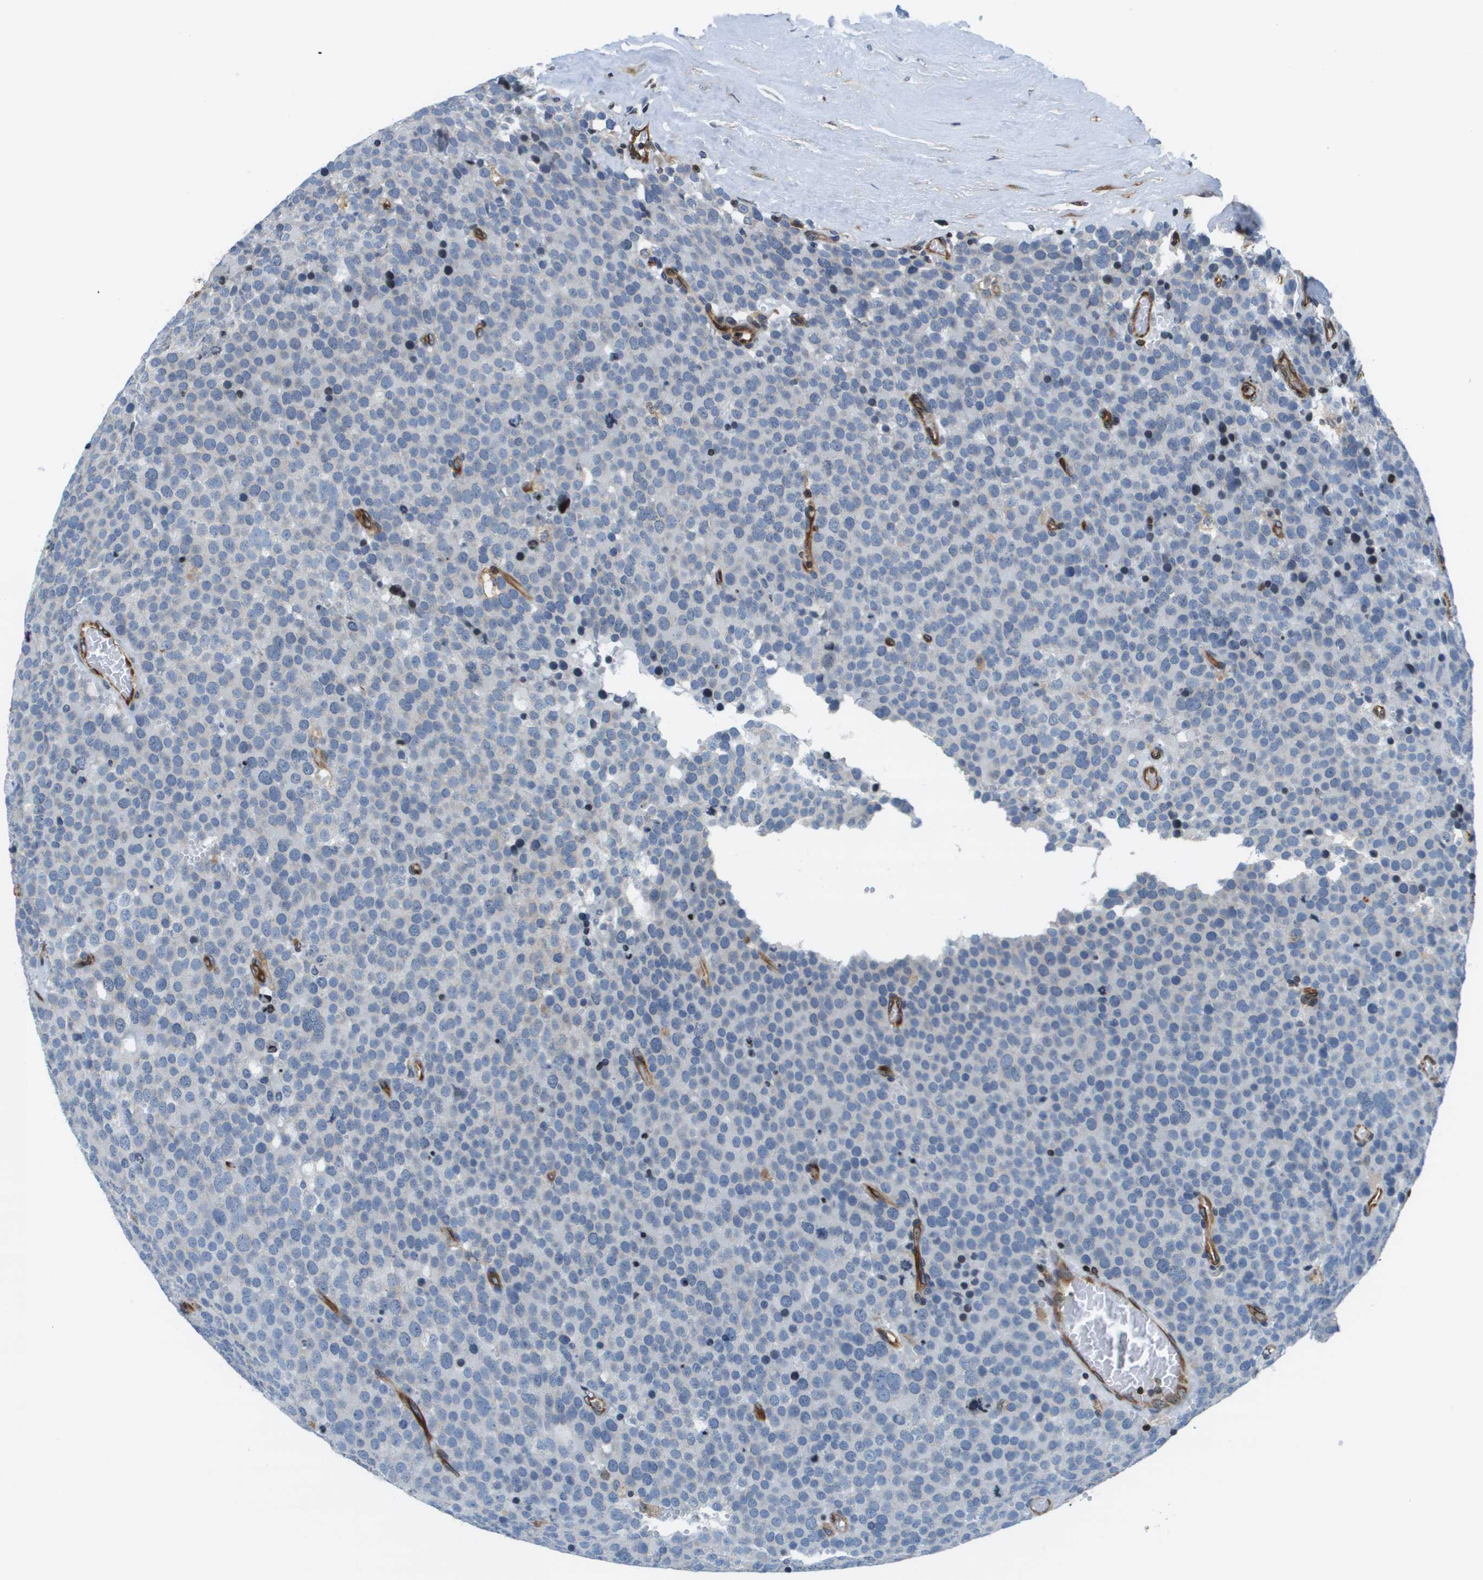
{"staining": {"intensity": "negative", "quantity": "none", "location": "none"}, "tissue": "testis cancer", "cell_type": "Tumor cells", "image_type": "cancer", "snomed": [{"axis": "morphology", "description": "Normal tissue, NOS"}, {"axis": "morphology", "description": "Seminoma, NOS"}, {"axis": "topography", "description": "Testis"}], "caption": "This is a photomicrograph of immunohistochemistry staining of testis cancer (seminoma), which shows no expression in tumor cells.", "gene": "ESYT1", "patient": {"sex": "male", "age": 71}}